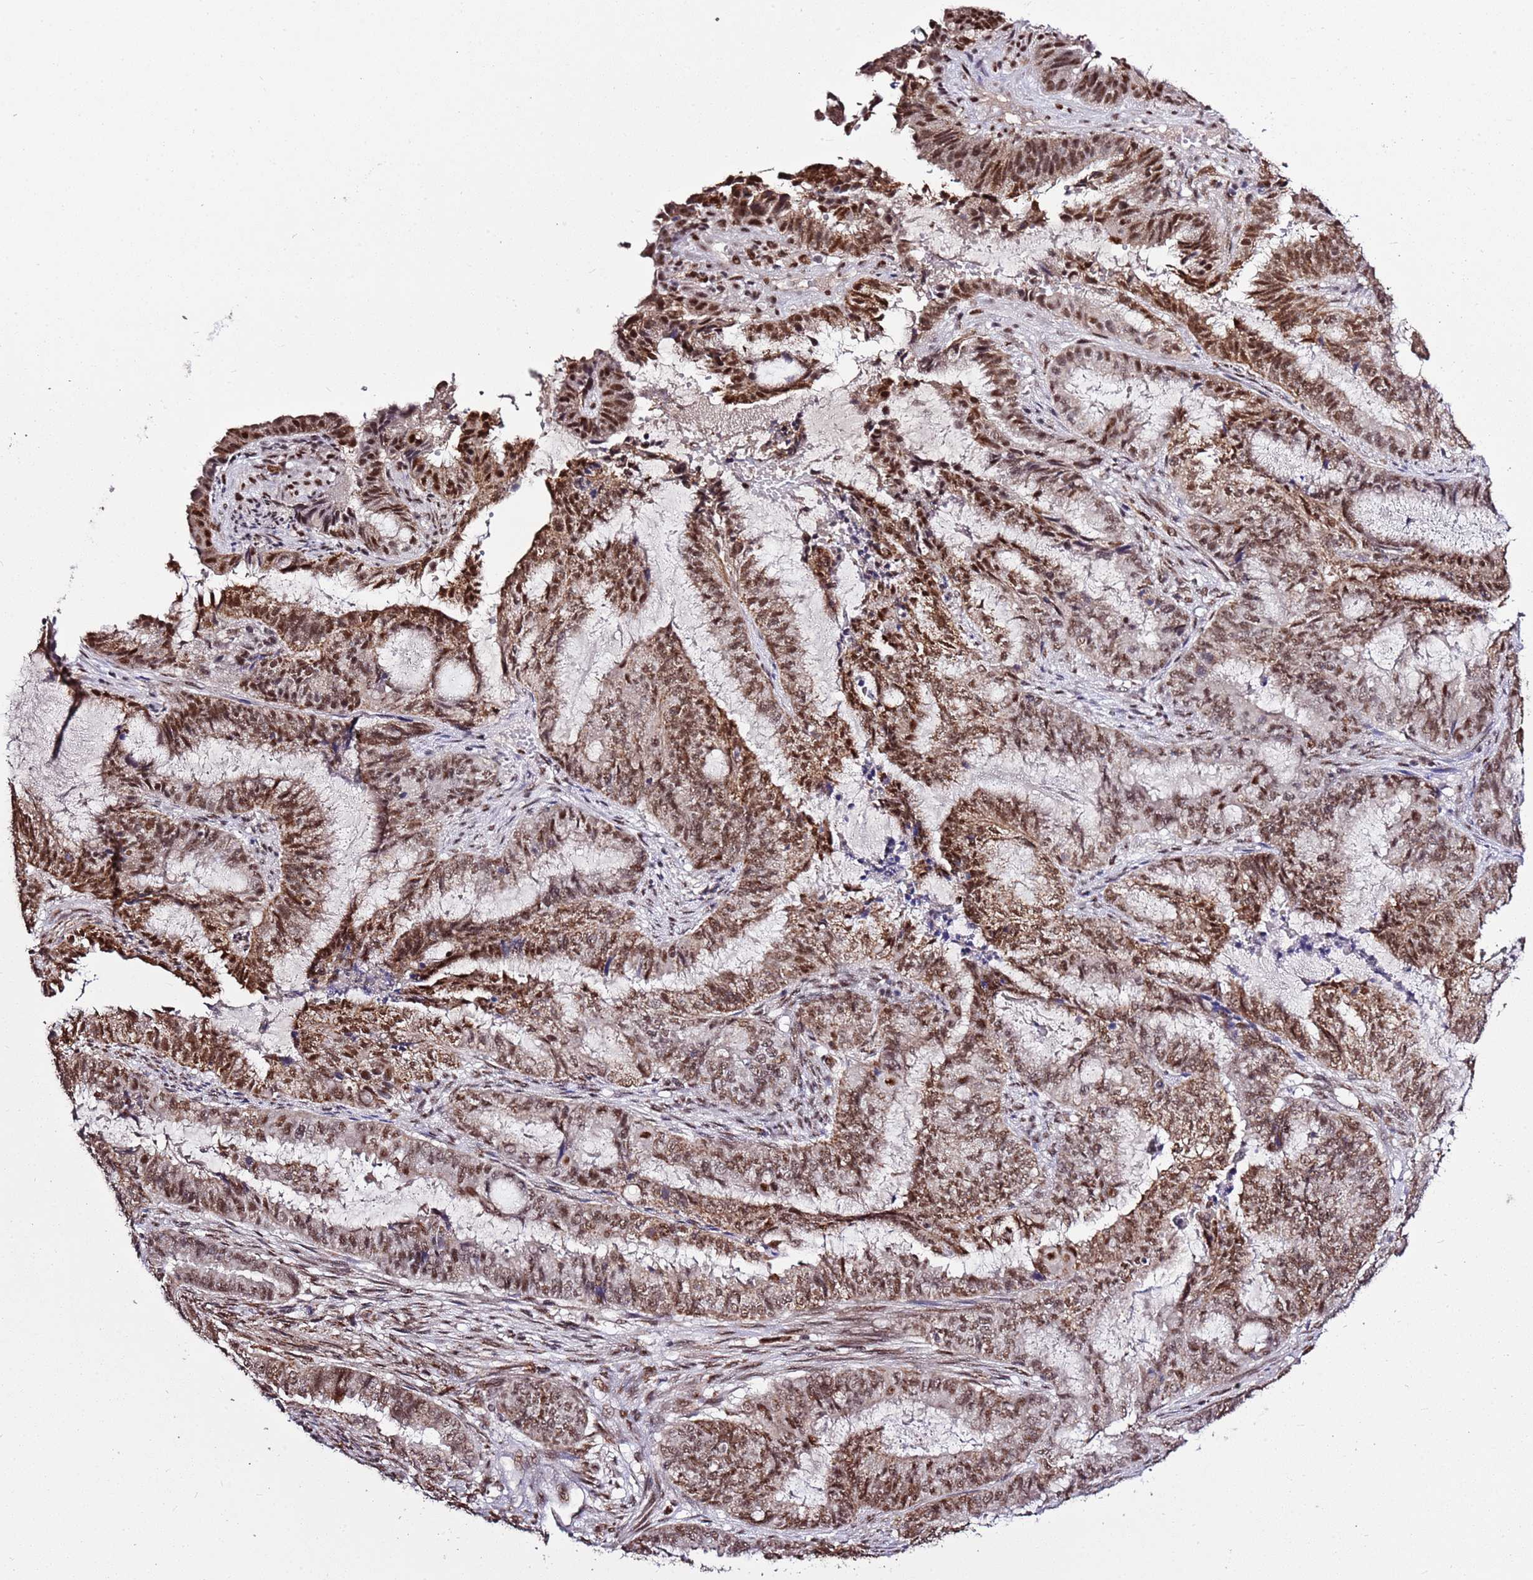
{"staining": {"intensity": "strong", "quantity": ">75%", "location": "cytoplasmic/membranous,nuclear"}, "tissue": "endometrial cancer", "cell_type": "Tumor cells", "image_type": "cancer", "snomed": [{"axis": "morphology", "description": "Adenocarcinoma, NOS"}, {"axis": "topography", "description": "Endometrium"}], "caption": "Tumor cells display high levels of strong cytoplasmic/membranous and nuclear expression in approximately >75% of cells in endometrial cancer.", "gene": "AKAP8L", "patient": {"sex": "female", "age": 51}}